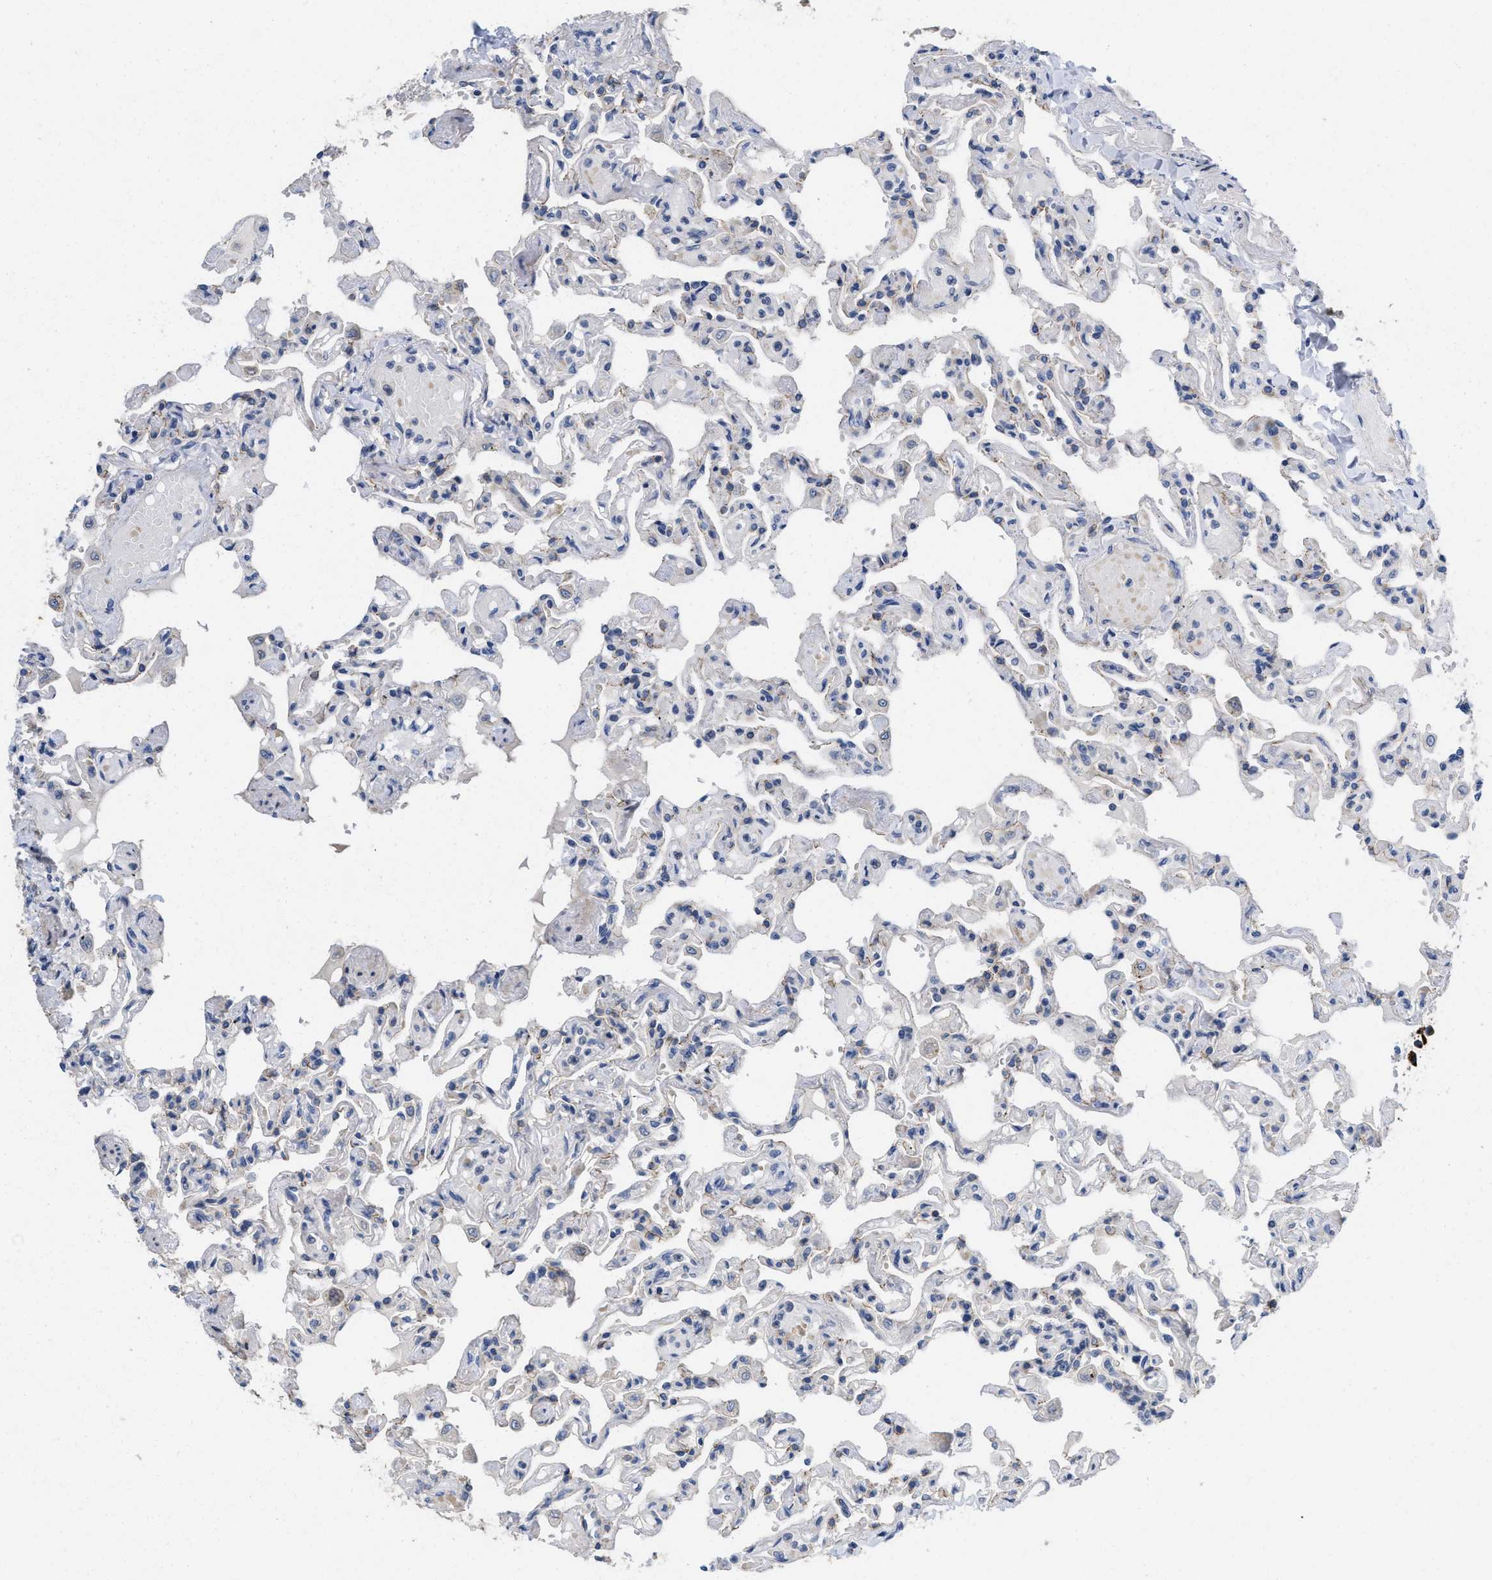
{"staining": {"intensity": "weak", "quantity": "<25%", "location": "cytoplasmic/membranous"}, "tissue": "lung", "cell_type": "Alveolar cells", "image_type": "normal", "snomed": [{"axis": "morphology", "description": "Normal tissue, NOS"}, {"axis": "topography", "description": "Lung"}], "caption": "Immunohistochemical staining of unremarkable human lung displays no significant positivity in alveolar cells.", "gene": "CDPF1", "patient": {"sex": "male", "age": 21}}